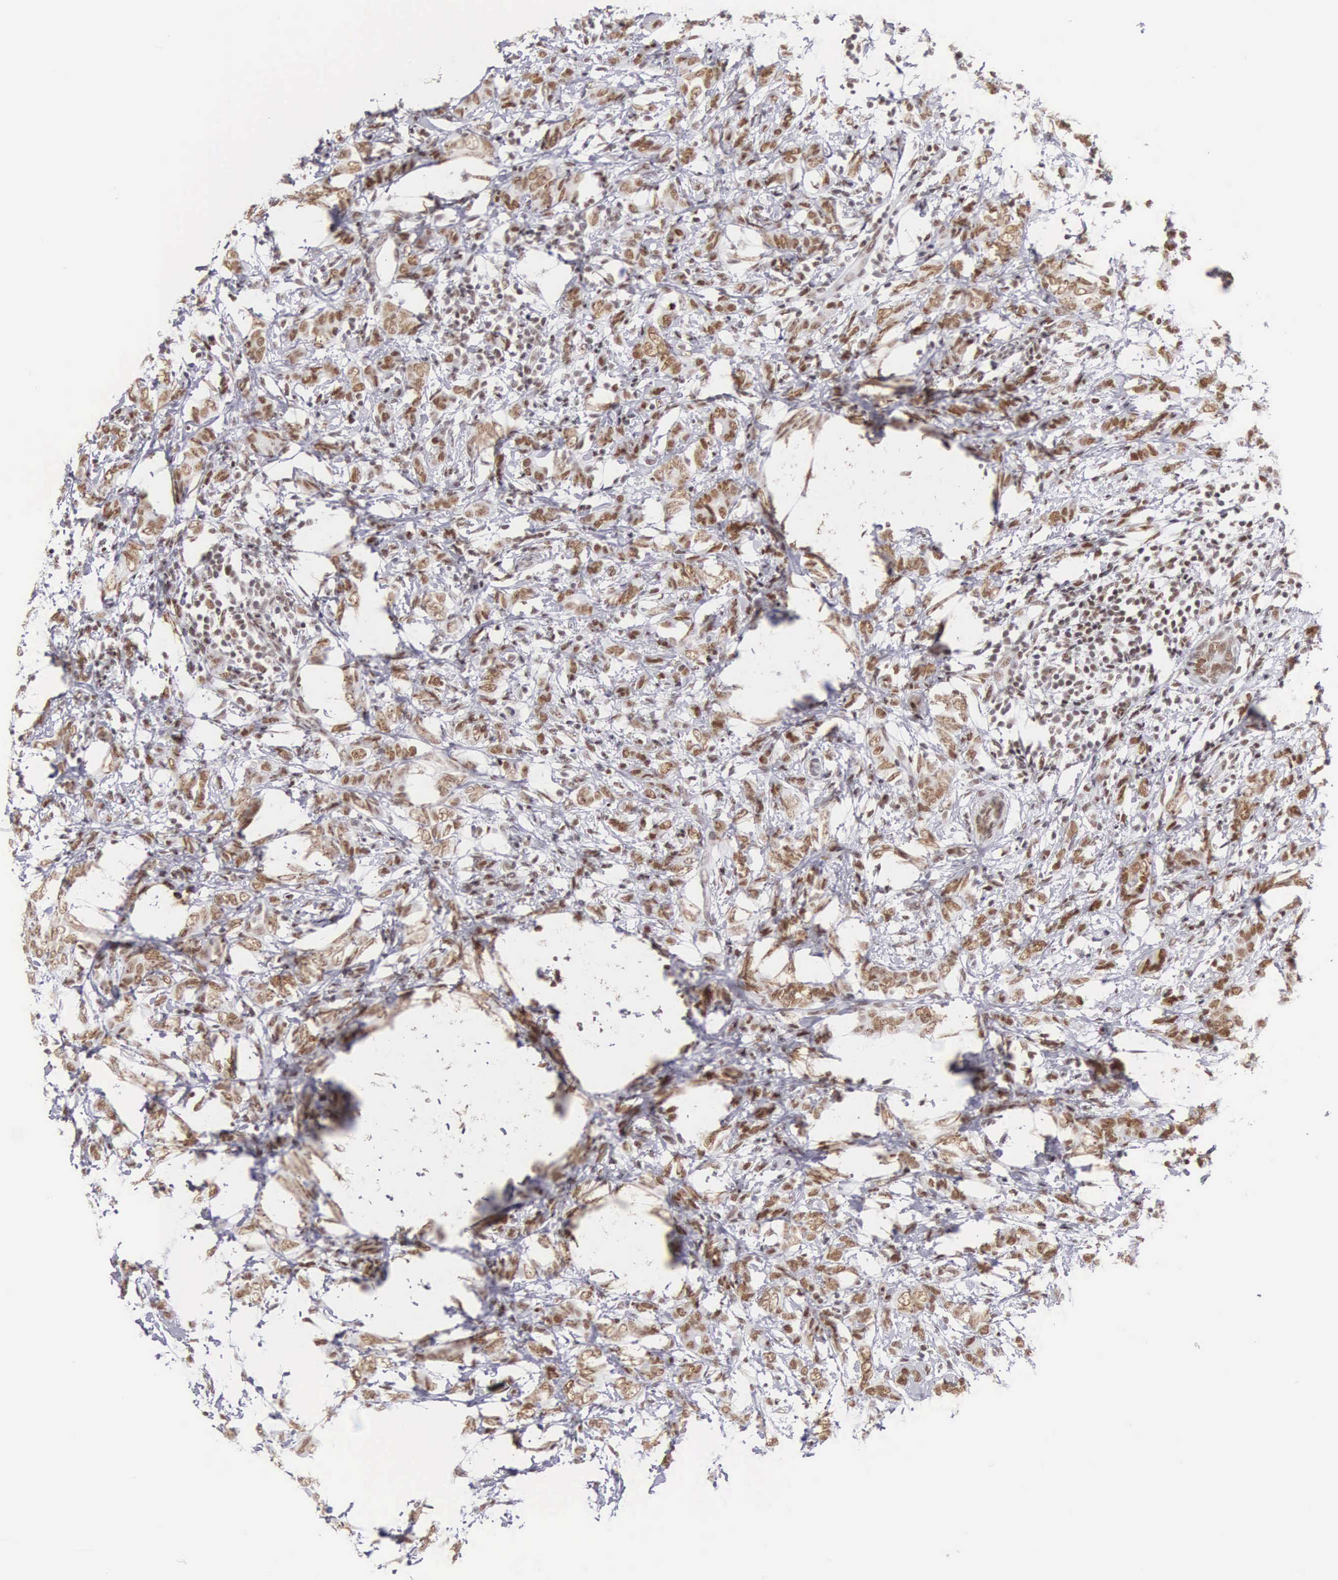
{"staining": {"intensity": "moderate", "quantity": ">75%", "location": "nuclear"}, "tissue": "breast cancer", "cell_type": "Tumor cells", "image_type": "cancer", "snomed": [{"axis": "morphology", "description": "Duct carcinoma"}, {"axis": "topography", "description": "Breast"}], "caption": "High-magnification brightfield microscopy of breast cancer (invasive ductal carcinoma) stained with DAB (3,3'-diaminobenzidine) (brown) and counterstained with hematoxylin (blue). tumor cells exhibit moderate nuclear positivity is seen in about>75% of cells.", "gene": "CSTF2", "patient": {"sex": "female", "age": 53}}